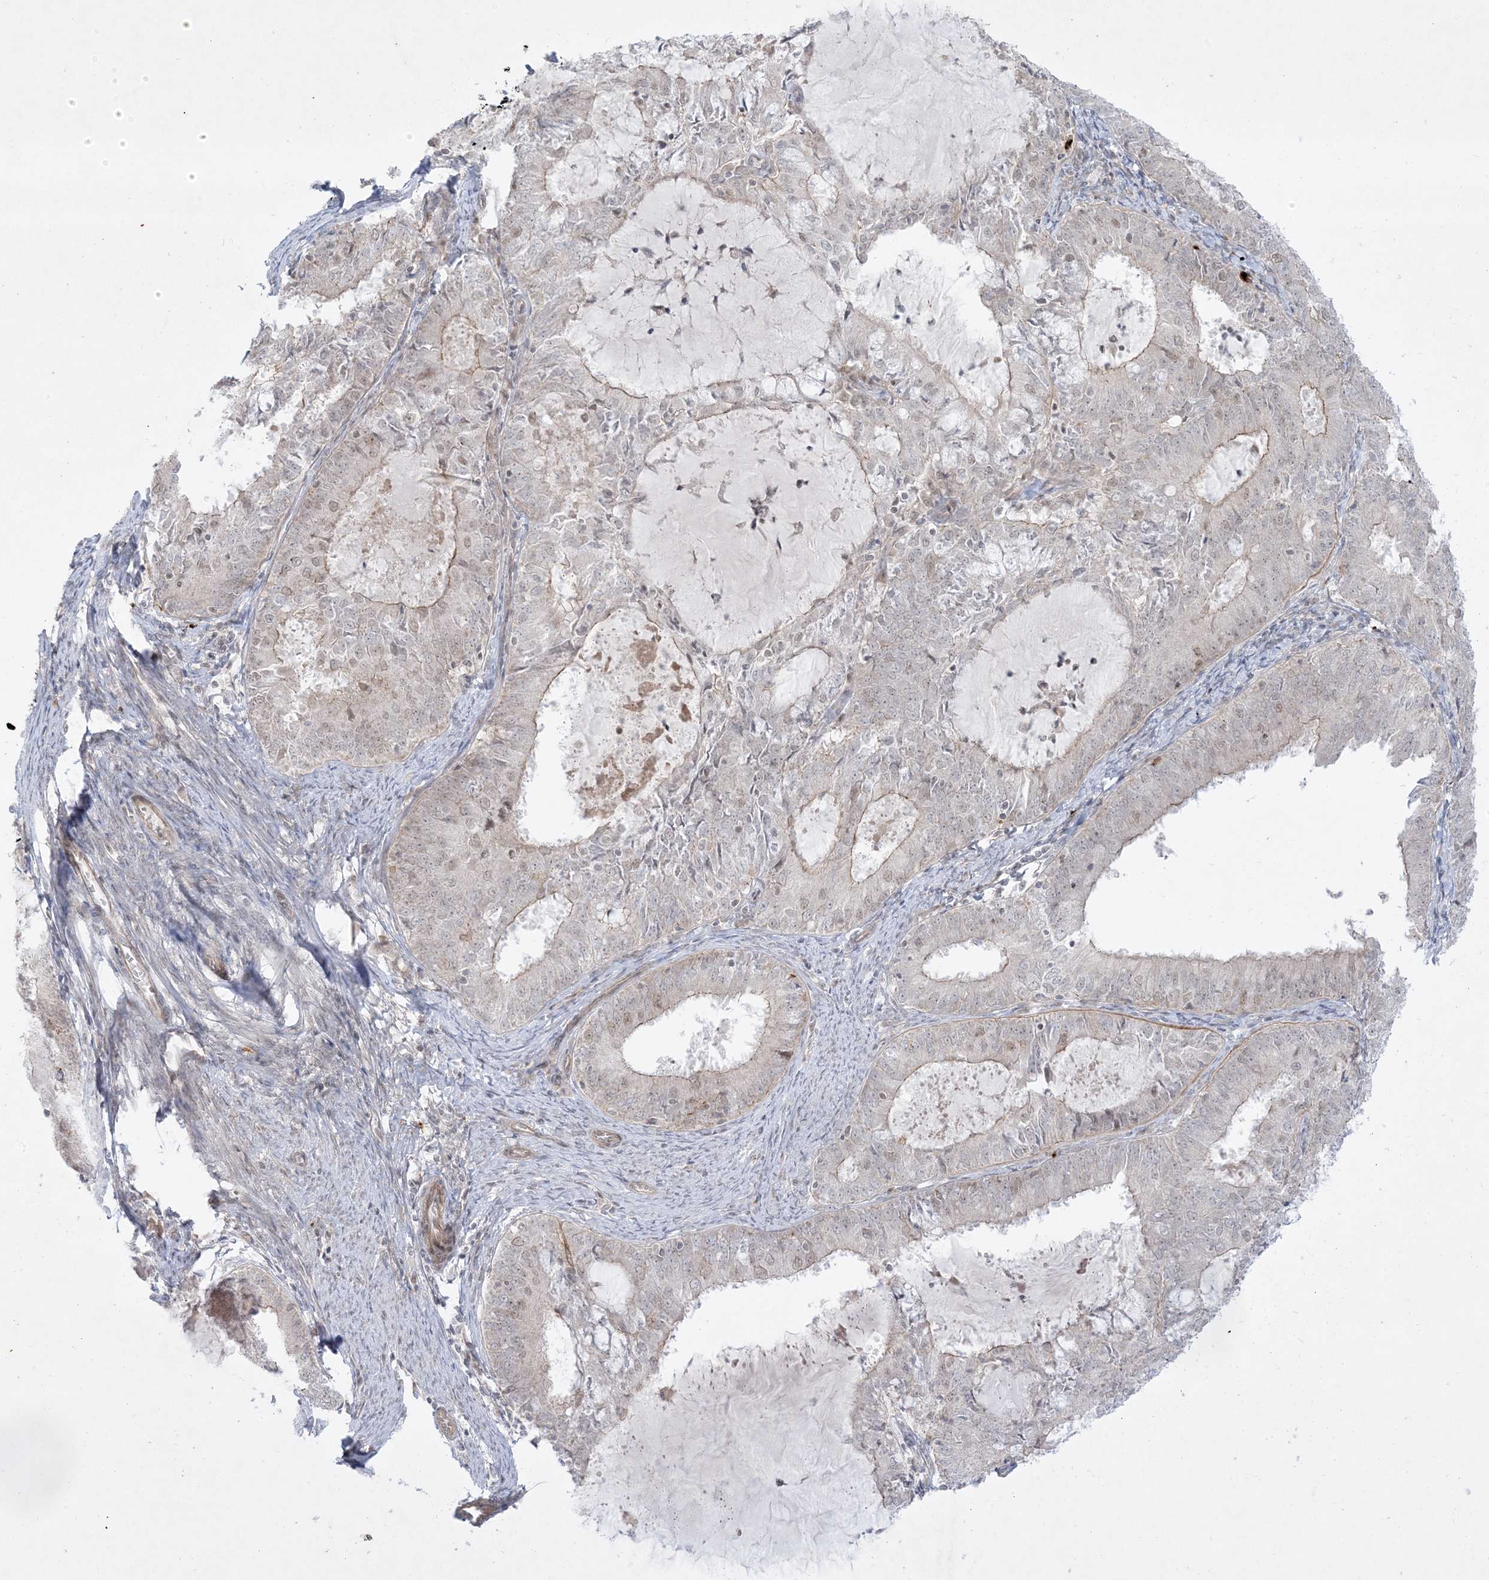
{"staining": {"intensity": "weak", "quantity": "25%-75%", "location": "cytoplasmic/membranous"}, "tissue": "endometrial cancer", "cell_type": "Tumor cells", "image_type": "cancer", "snomed": [{"axis": "morphology", "description": "Adenocarcinoma, NOS"}, {"axis": "topography", "description": "Endometrium"}], "caption": "DAB (3,3'-diaminobenzidine) immunohistochemical staining of human adenocarcinoma (endometrial) exhibits weak cytoplasmic/membranous protein positivity in about 25%-75% of tumor cells.", "gene": "PTK6", "patient": {"sex": "female", "age": 57}}